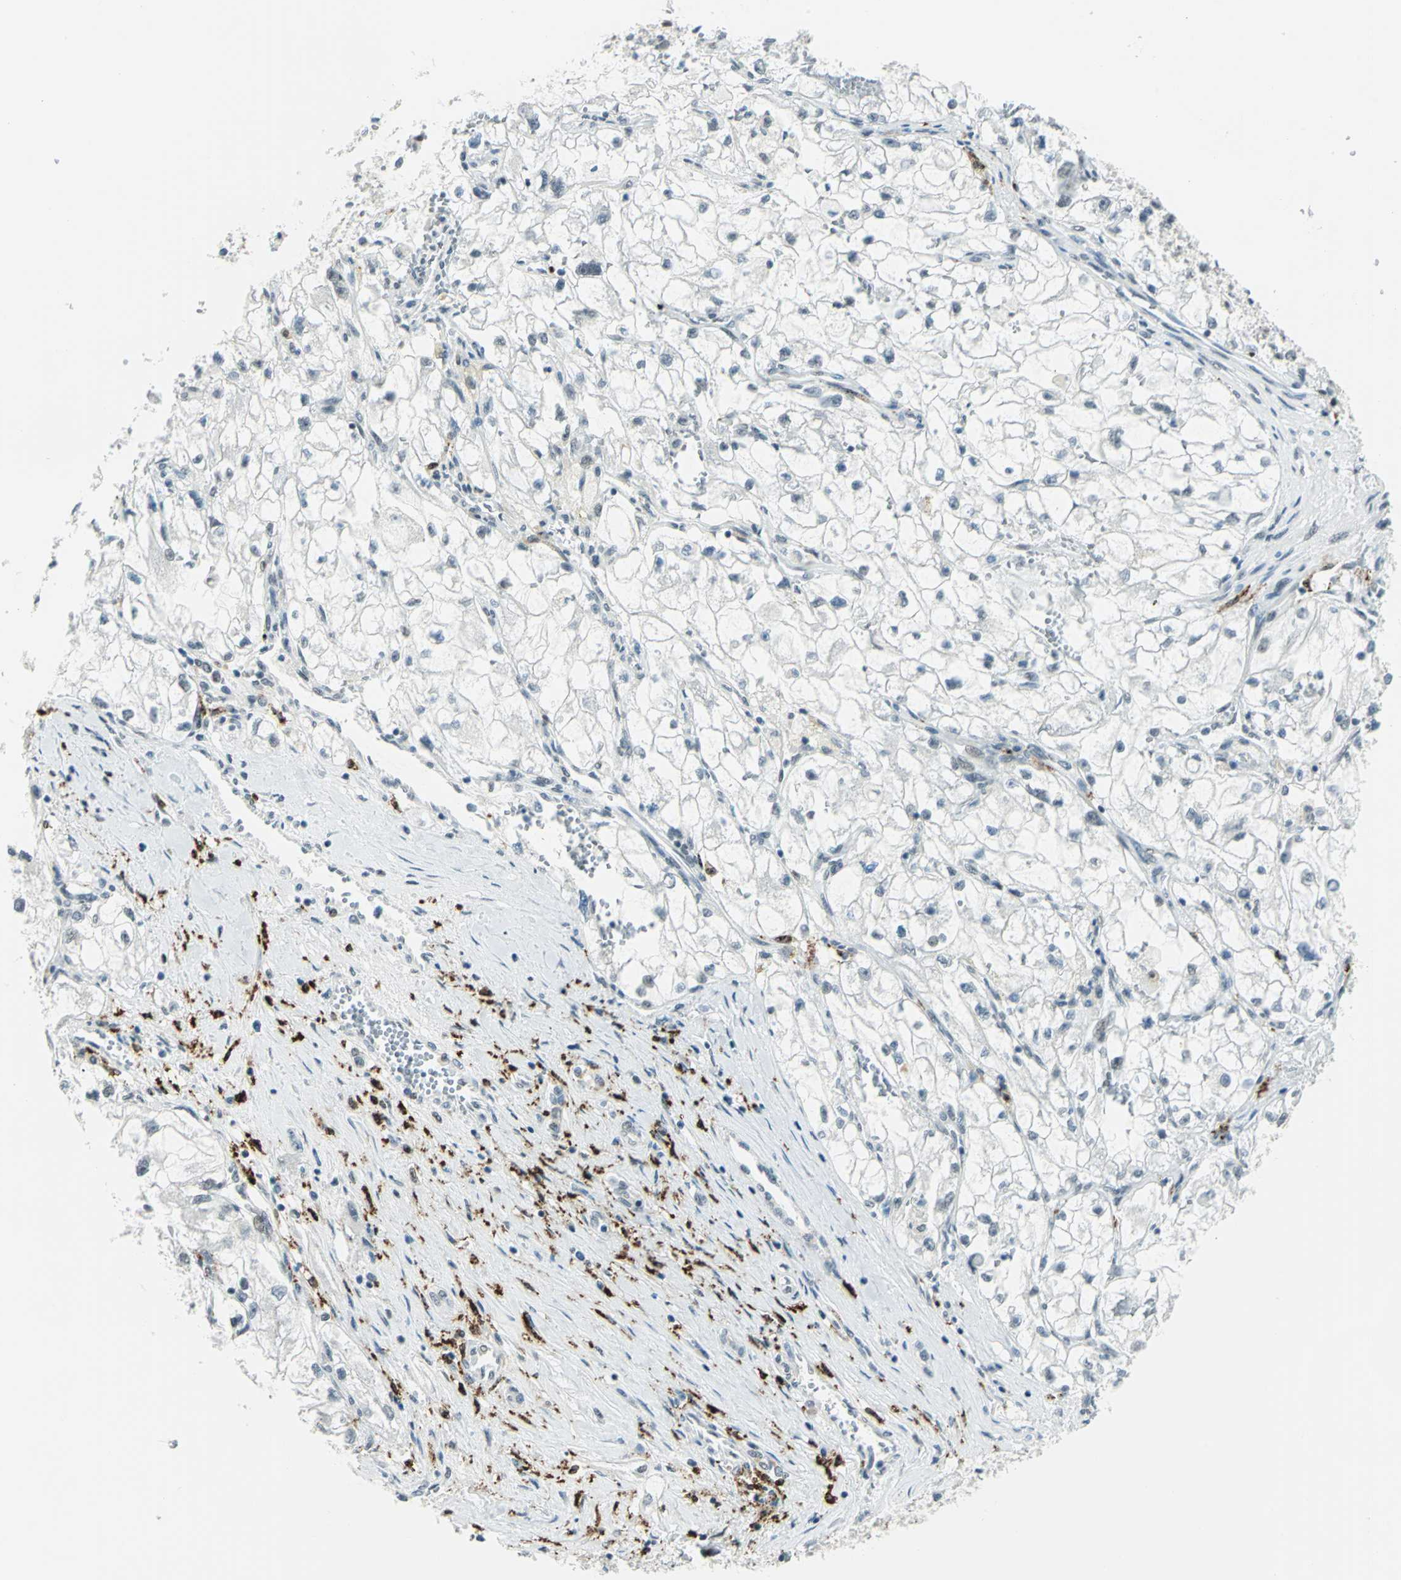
{"staining": {"intensity": "negative", "quantity": "none", "location": "none"}, "tissue": "renal cancer", "cell_type": "Tumor cells", "image_type": "cancer", "snomed": [{"axis": "morphology", "description": "Adenocarcinoma, NOS"}, {"axis": "topography", "description": "Kidney"}], "caption": "Tumor cells are negative for protein expression in human renal cancer (adenocarcinoma).", "gene": "MTMR10", "patient": {"sex": "female", "age": 70}}